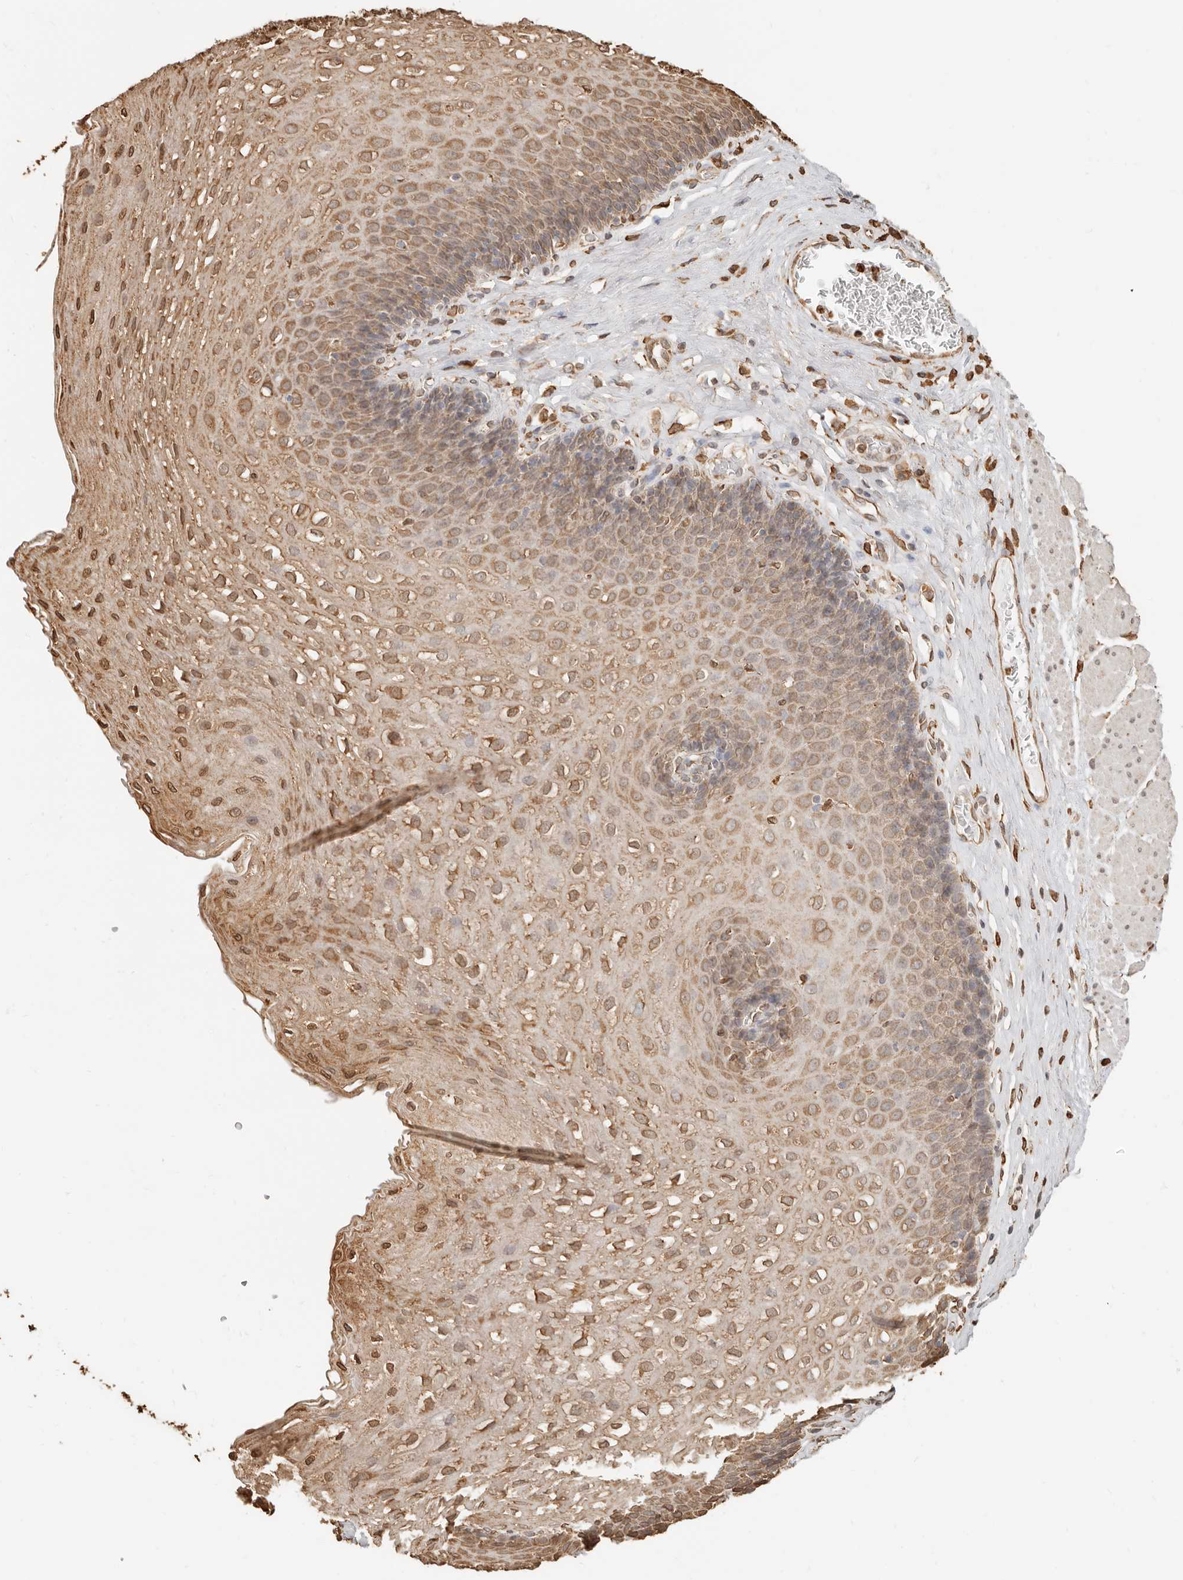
{"staining": {"intensity": "moderate", "quantity": ">75%", "location": "cytoplasmic/membranous,nuclear"}, "tissue": "esophagus", "cell_type": "Squamous epithelial cells", "image_type": "normal", "snomed": [{"axis": "morphology", "description": "Normal tissue, NOS"}, {"axis": "topography", "description": "Esophagus"}], "caption": "A high-resolution micrograph shows IHC staining of unremarkable esophagus, which demonstrates moderate cytoplasmic/membranous,nuclear staining in approximately >75% of squamous epithelial cells.", "gene": "ARHGEF10L", "patient": {"sex": "female", "age": 66}}